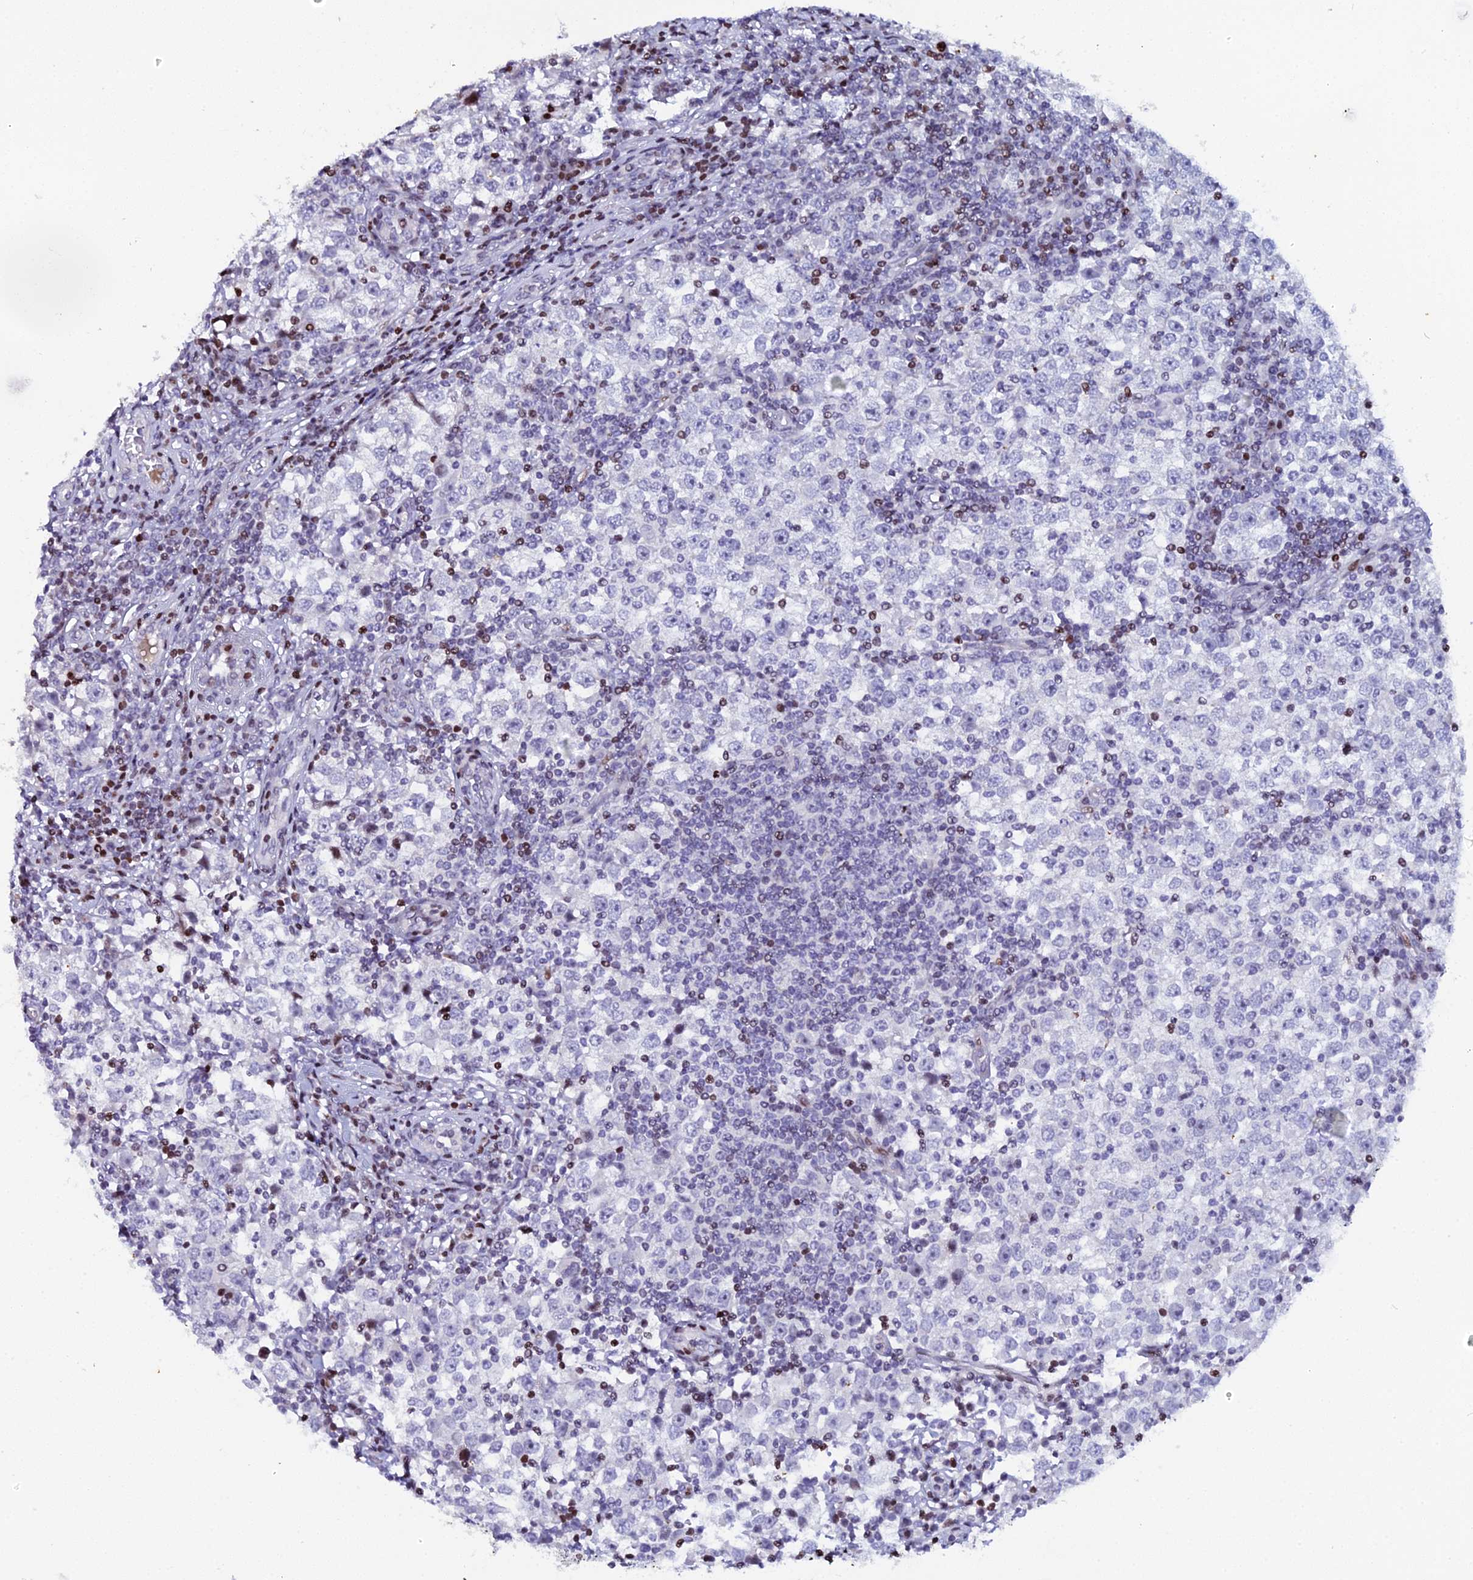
{"staining": {"intensity": "negative", "quantity": "none", "location": "none"}, "tissue": "testis cancer", "cell_type": "Tumor cells", "image_type": "cancer", "snomed": [{"axis": "morphology", "description": "Seminoma, NOS"}, {"axis": "topography", "description": "Testis"}], "caption": "The immunohistochemistry photomicrograph has no significant positivity in tumor cells of testis cancer tissue.", "gene": "MYNN", "patient": {"sex": "male", "age": 65}}